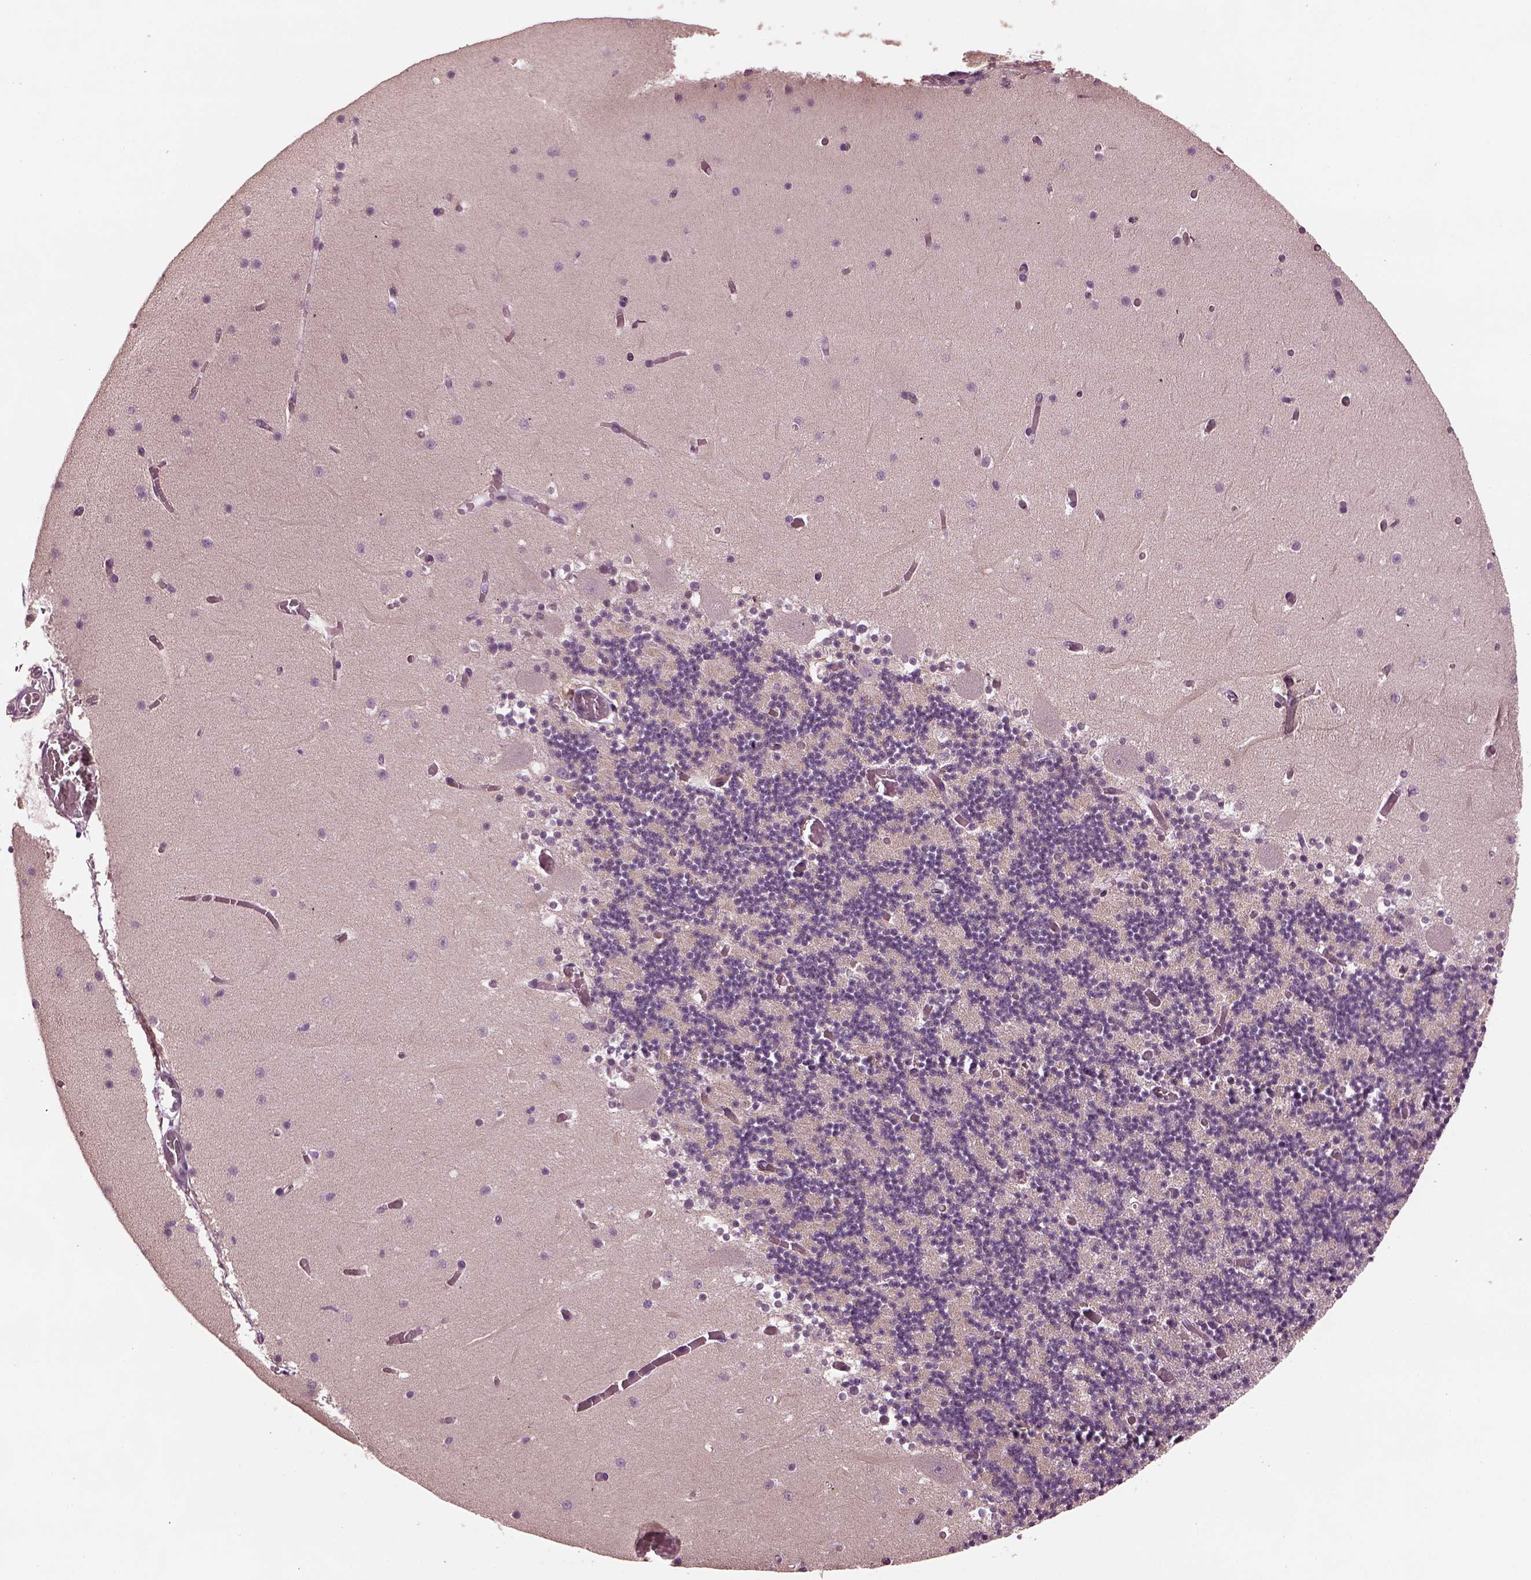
{"staining": {"intensity": "moderate", "quantity": "<25%", "location": "cytoplasmic/membranous"}, "tissue": "cerebellum", "cell_type": "Cells in granular layer", "image_type": "normal", "snomed": [{"axis": "morphology", "description": "Normal tissue, NOS"}, {"axis": "topography", "description": "Cerebellum"}], "caption": "Immunohistochemistry image of unremarkable cerebellum: human cerebellum stained using immunohistochemistry shows low levels of moderate protein expression localized specifically in the cytoplasmic/membranous of cells in granular layer, appearing as a cytoplasmic/membranous brown color.", "gene": "ODAD1", "patient": {"sex": "female", "age": 28}}